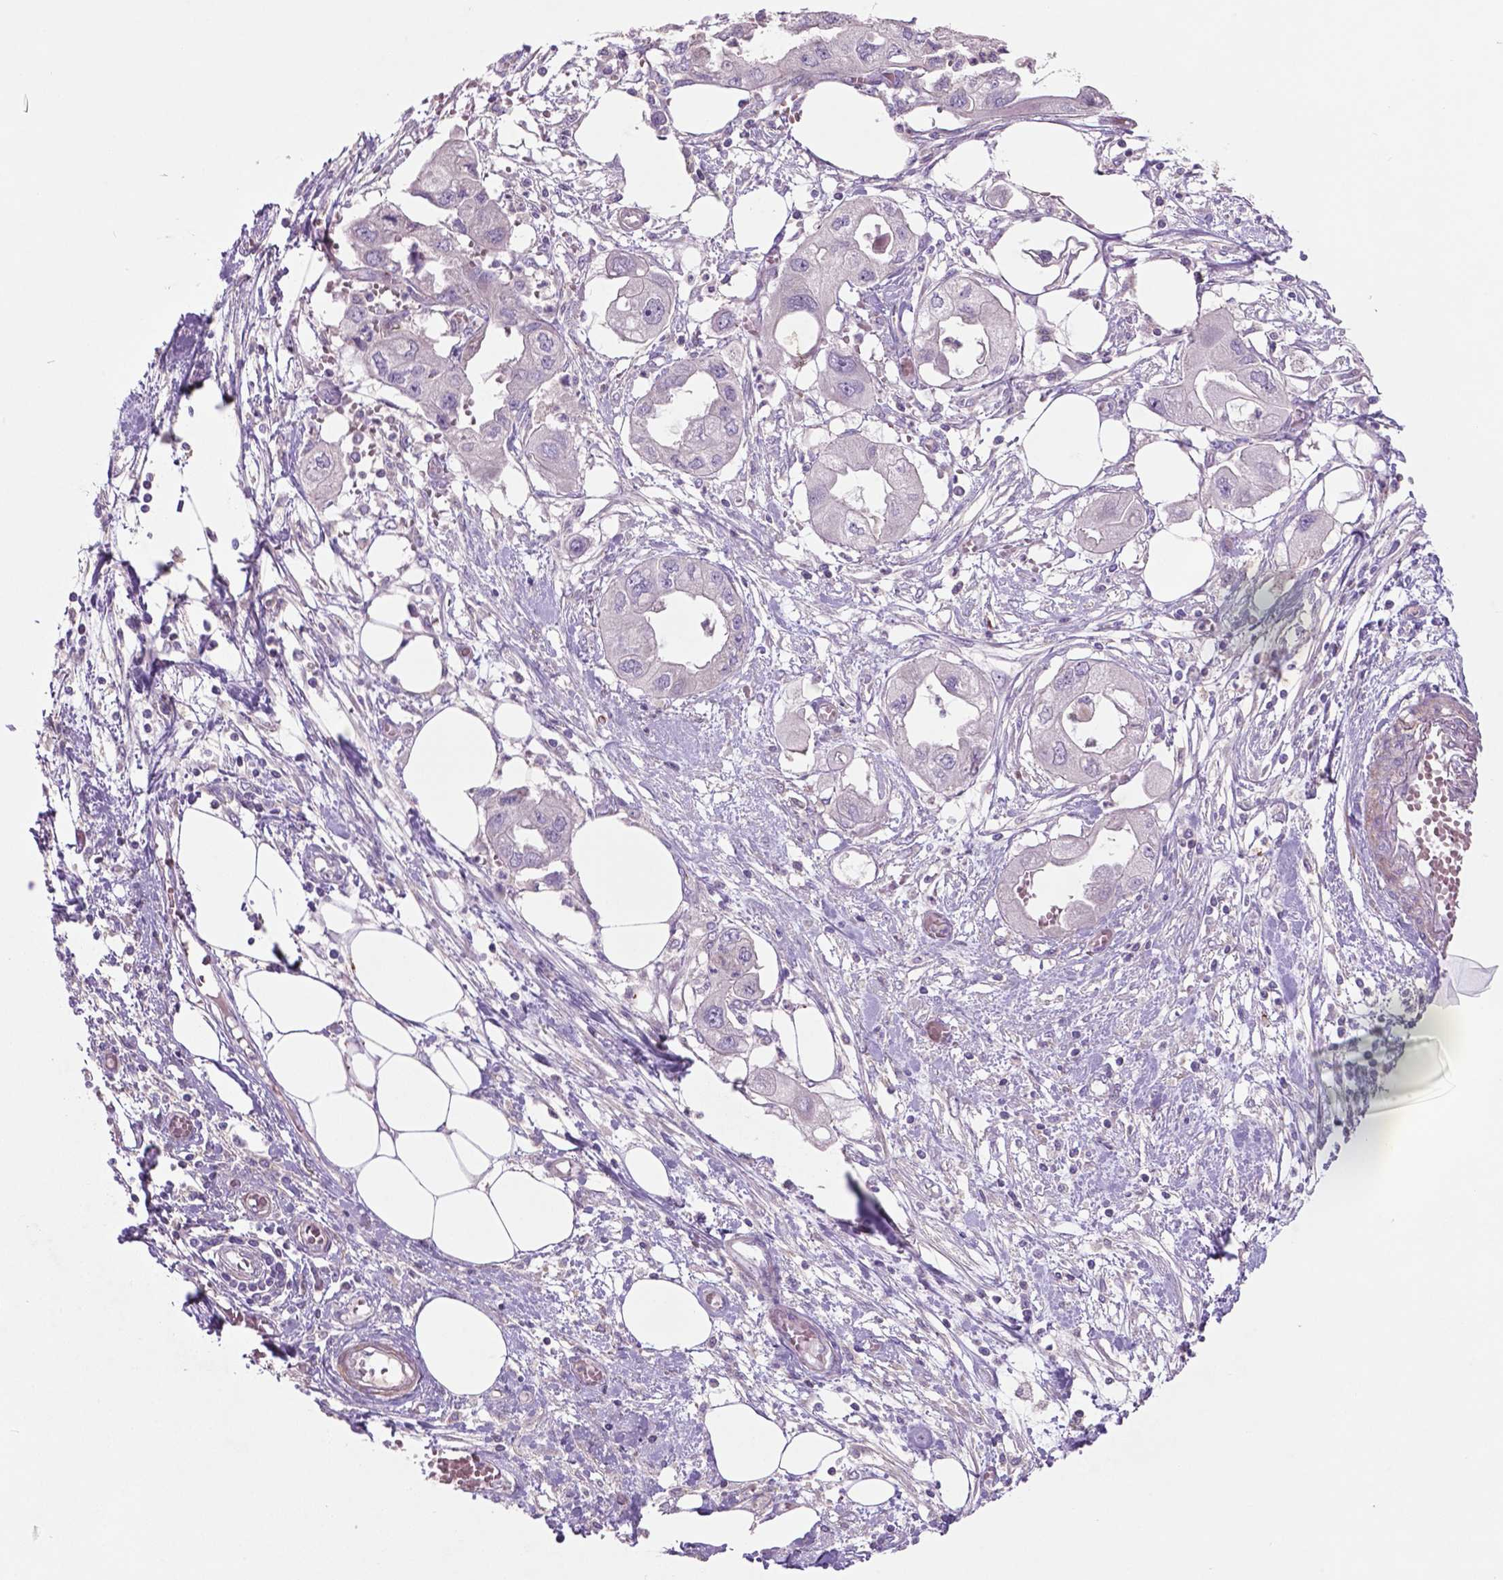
{"staining": {"intensity": "negative", "quantity": "none", "location": "none"}, "tissue": "endometrial cancer", "cell_type": "Tumor cells", "image_type": "cancer", "snomed": [{"axis": "morphology", "description": "Adenocarcinoma, NOS"}, {"axis": "morphology", "description": "Adenocarcinoma, metastatic, NOS"}, {"axis": "topography", "description": "Adipose tissue"}, {"axis": "topography", "description": "Endometrium"}], "caption": "IHC of human endometrial cancer (metastatic adenocarcinoma) demonstrates no expression in tumor cells.", "gene": "BMP4", "patient": {"sex": "female", "age": 67}}